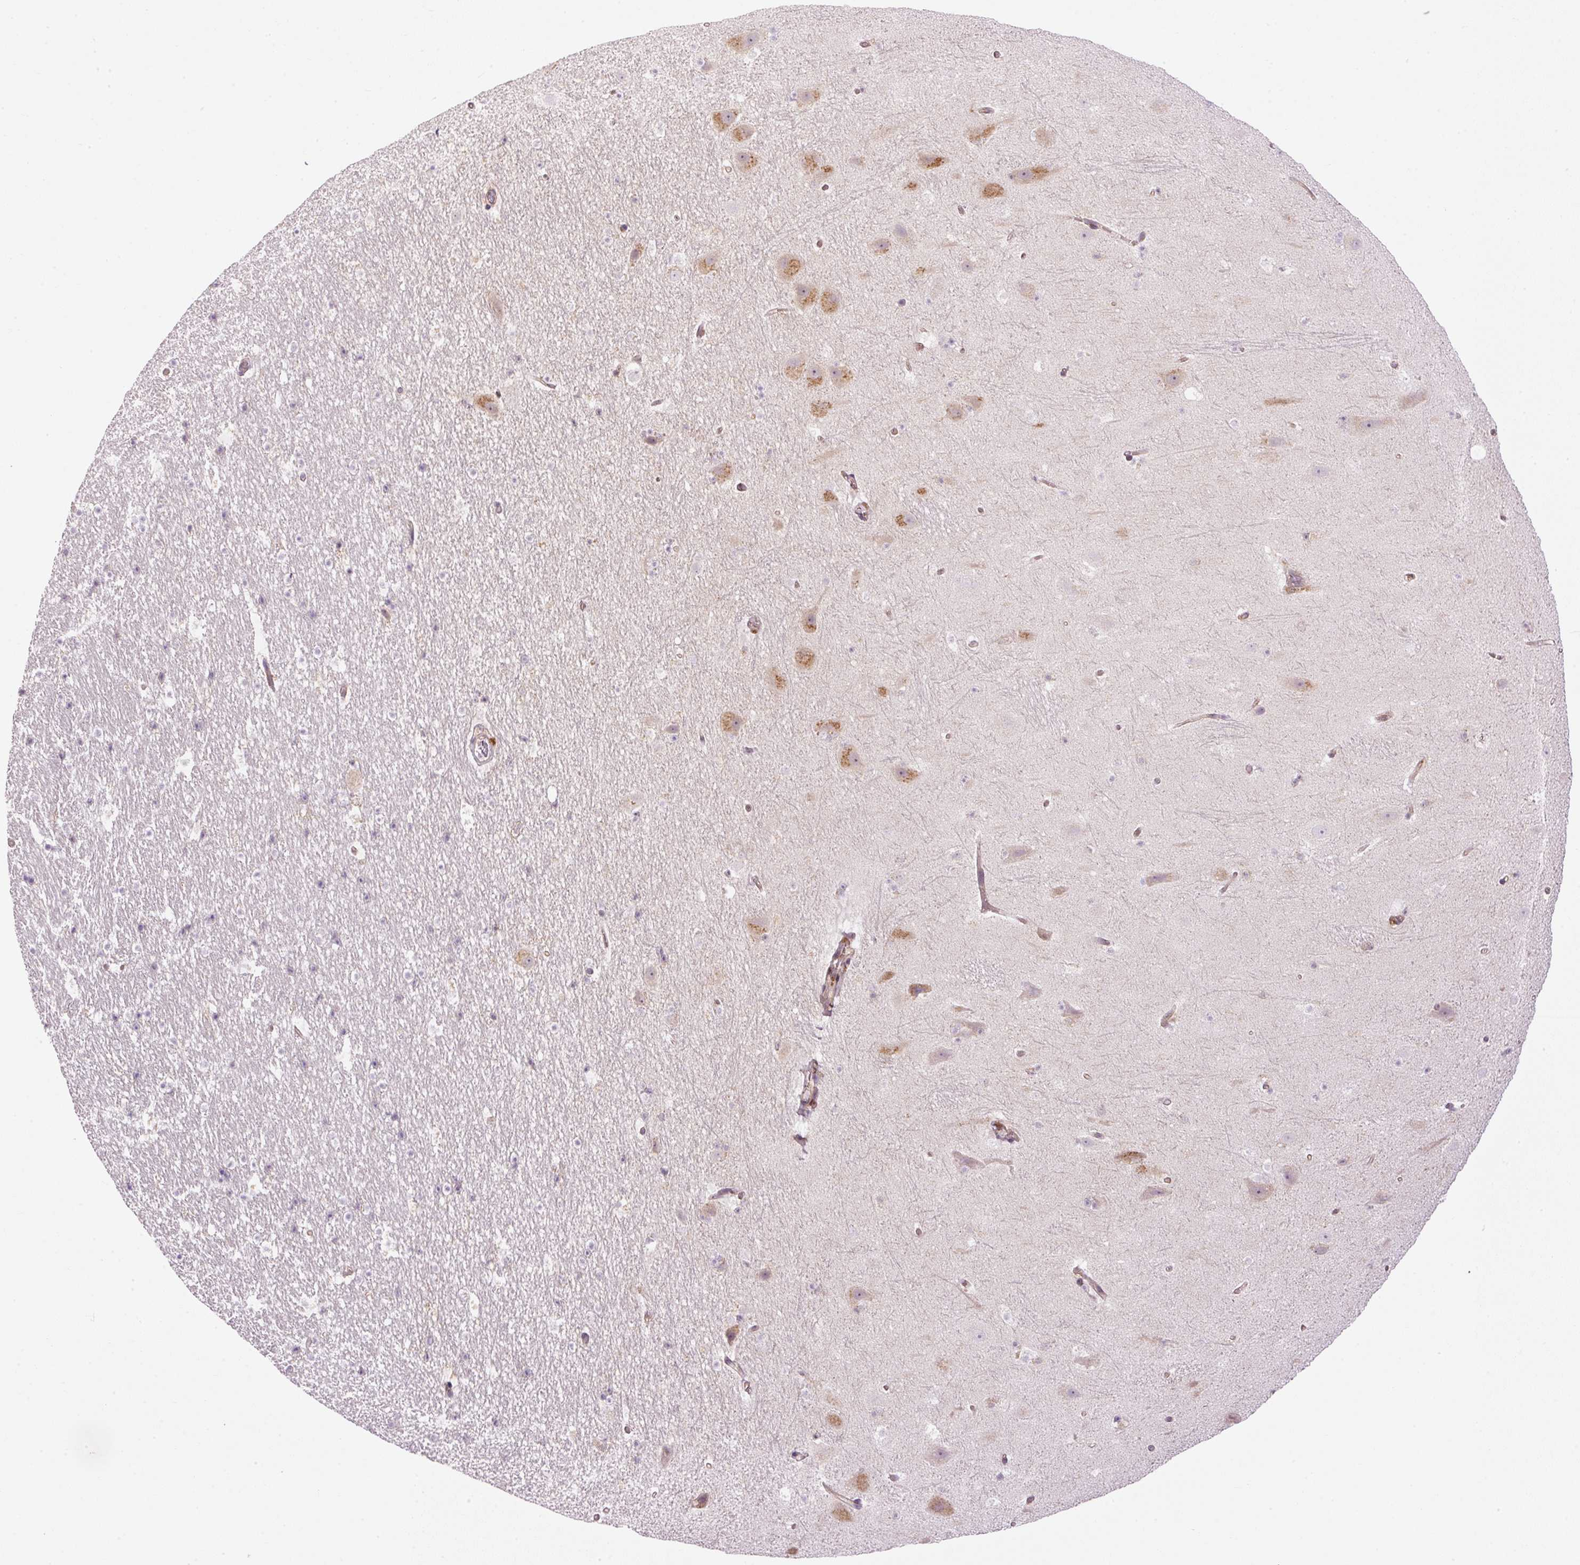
{"staining": {"intensity": "negative", "quantity": "none", "location": "none"}, "tissue": "hippocampus", "cell_type": "Glial cells", "image_type": "normal", "snomed": [{"axis": "morphology", "description": "Normal tissue, NOS"}, {"axis": "topography", "description": "Hippocampus"}], "caption": "This is a image of immunohistochemistry (IHC) staining of benign hippocampus, which shows no positivity in glial cells. (Brightfield microscopy of DAB (3,3'-diaminobenzidine) immunohistochemistry at high magnification).", "gene": "MZT2A", "patient": {"sex": "male", "age": 37}}